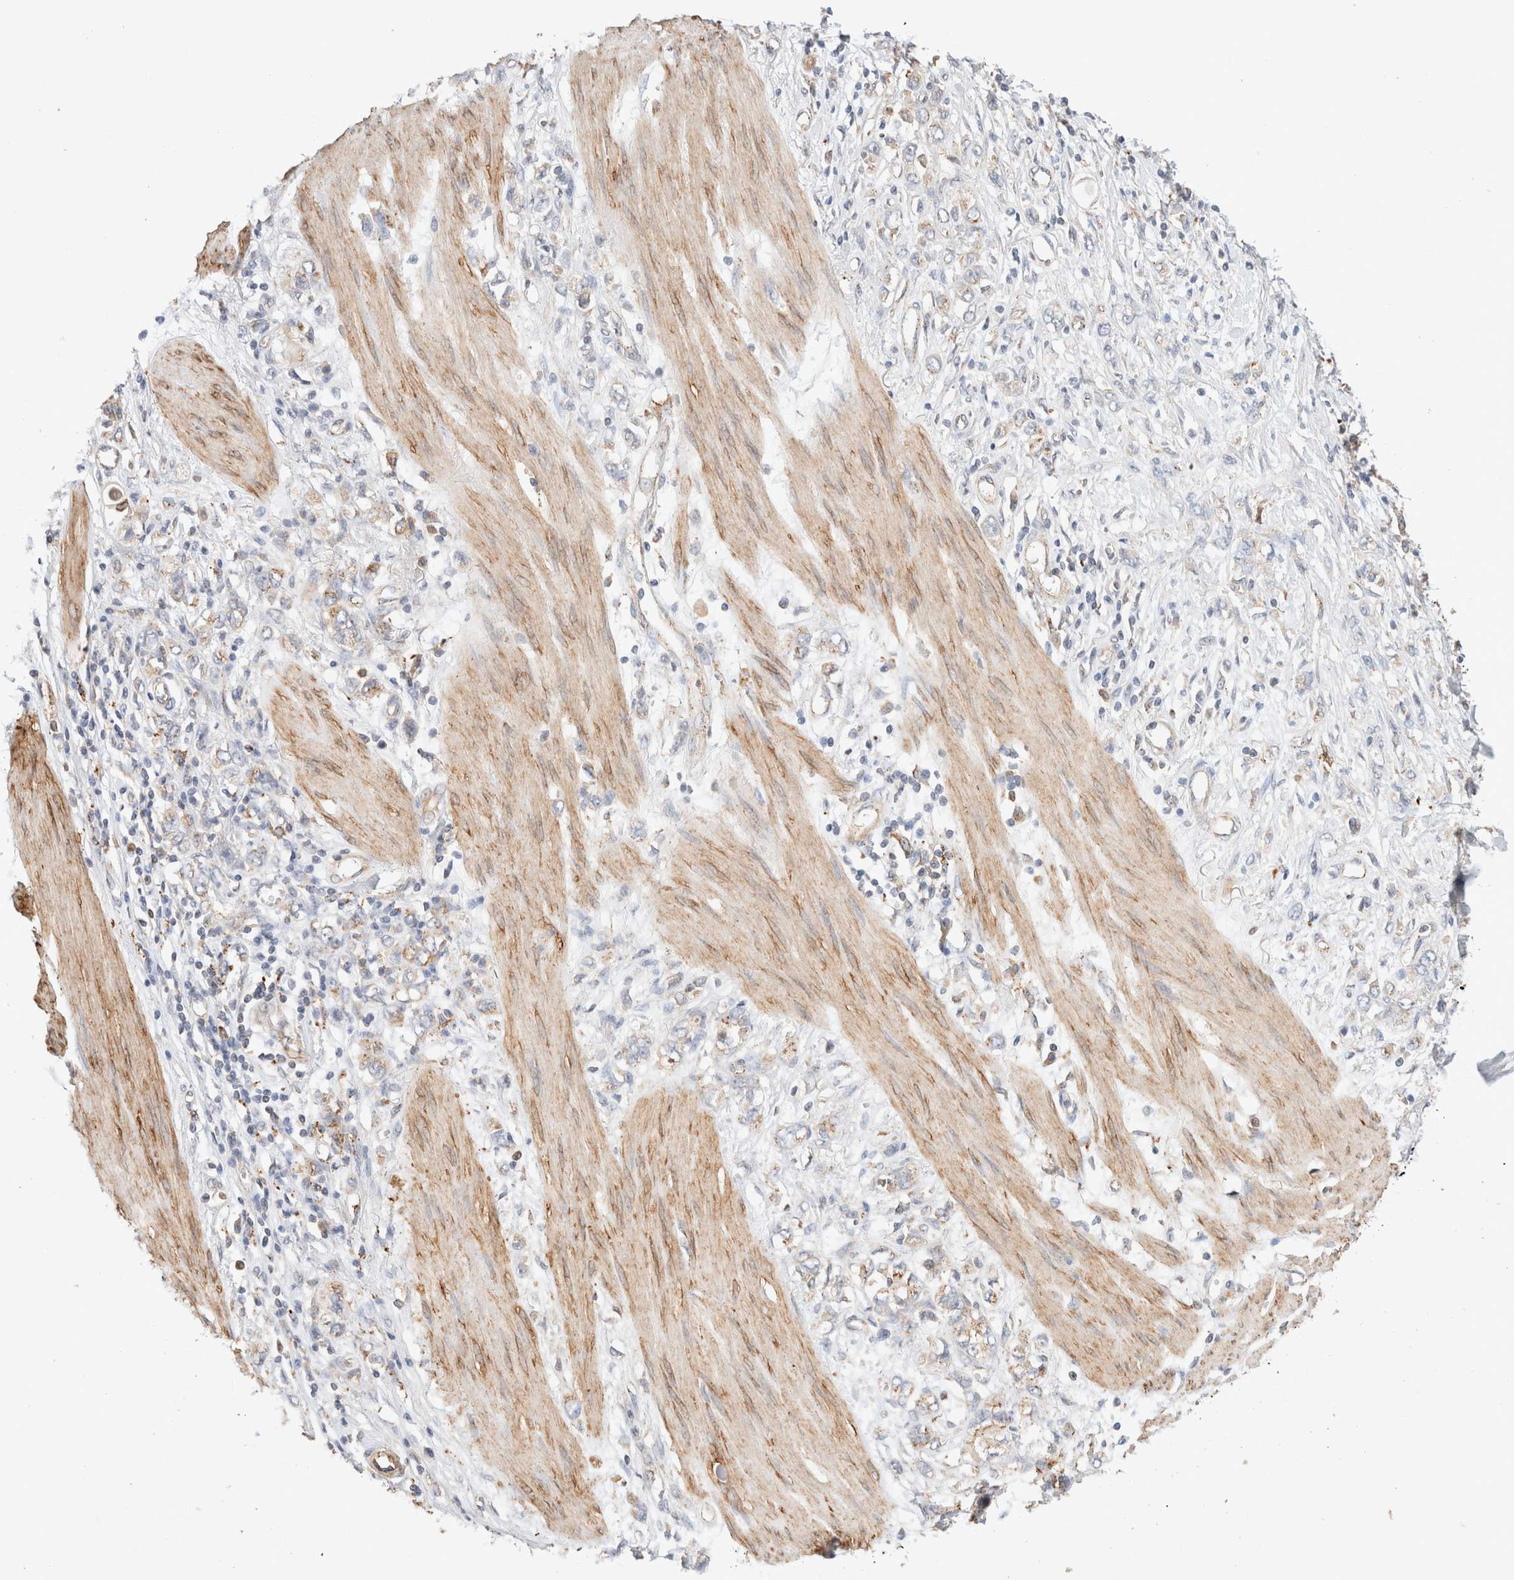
{"staining": {"intensity": "weak", "quantity": "25%-75%", "location": "cytoplasmic/membranous"}, "tissue": "stomach cancer", "cell_type": "Tumor cells", "image_type": "cancer", "snomed": [{"axis": "morphology", "description": "Adenocarcinoma, NOS"}, {"axis": "topography", "description": "Stomach"}], "caption": "Immunohistochemical staining of stomach cancer displays low levels of weak cytoplasmic/membranous expression in approximately 25%-75% of tumor cells.", "gene": "RABEPK", "patient": {"sex": "female", "age": 76}}